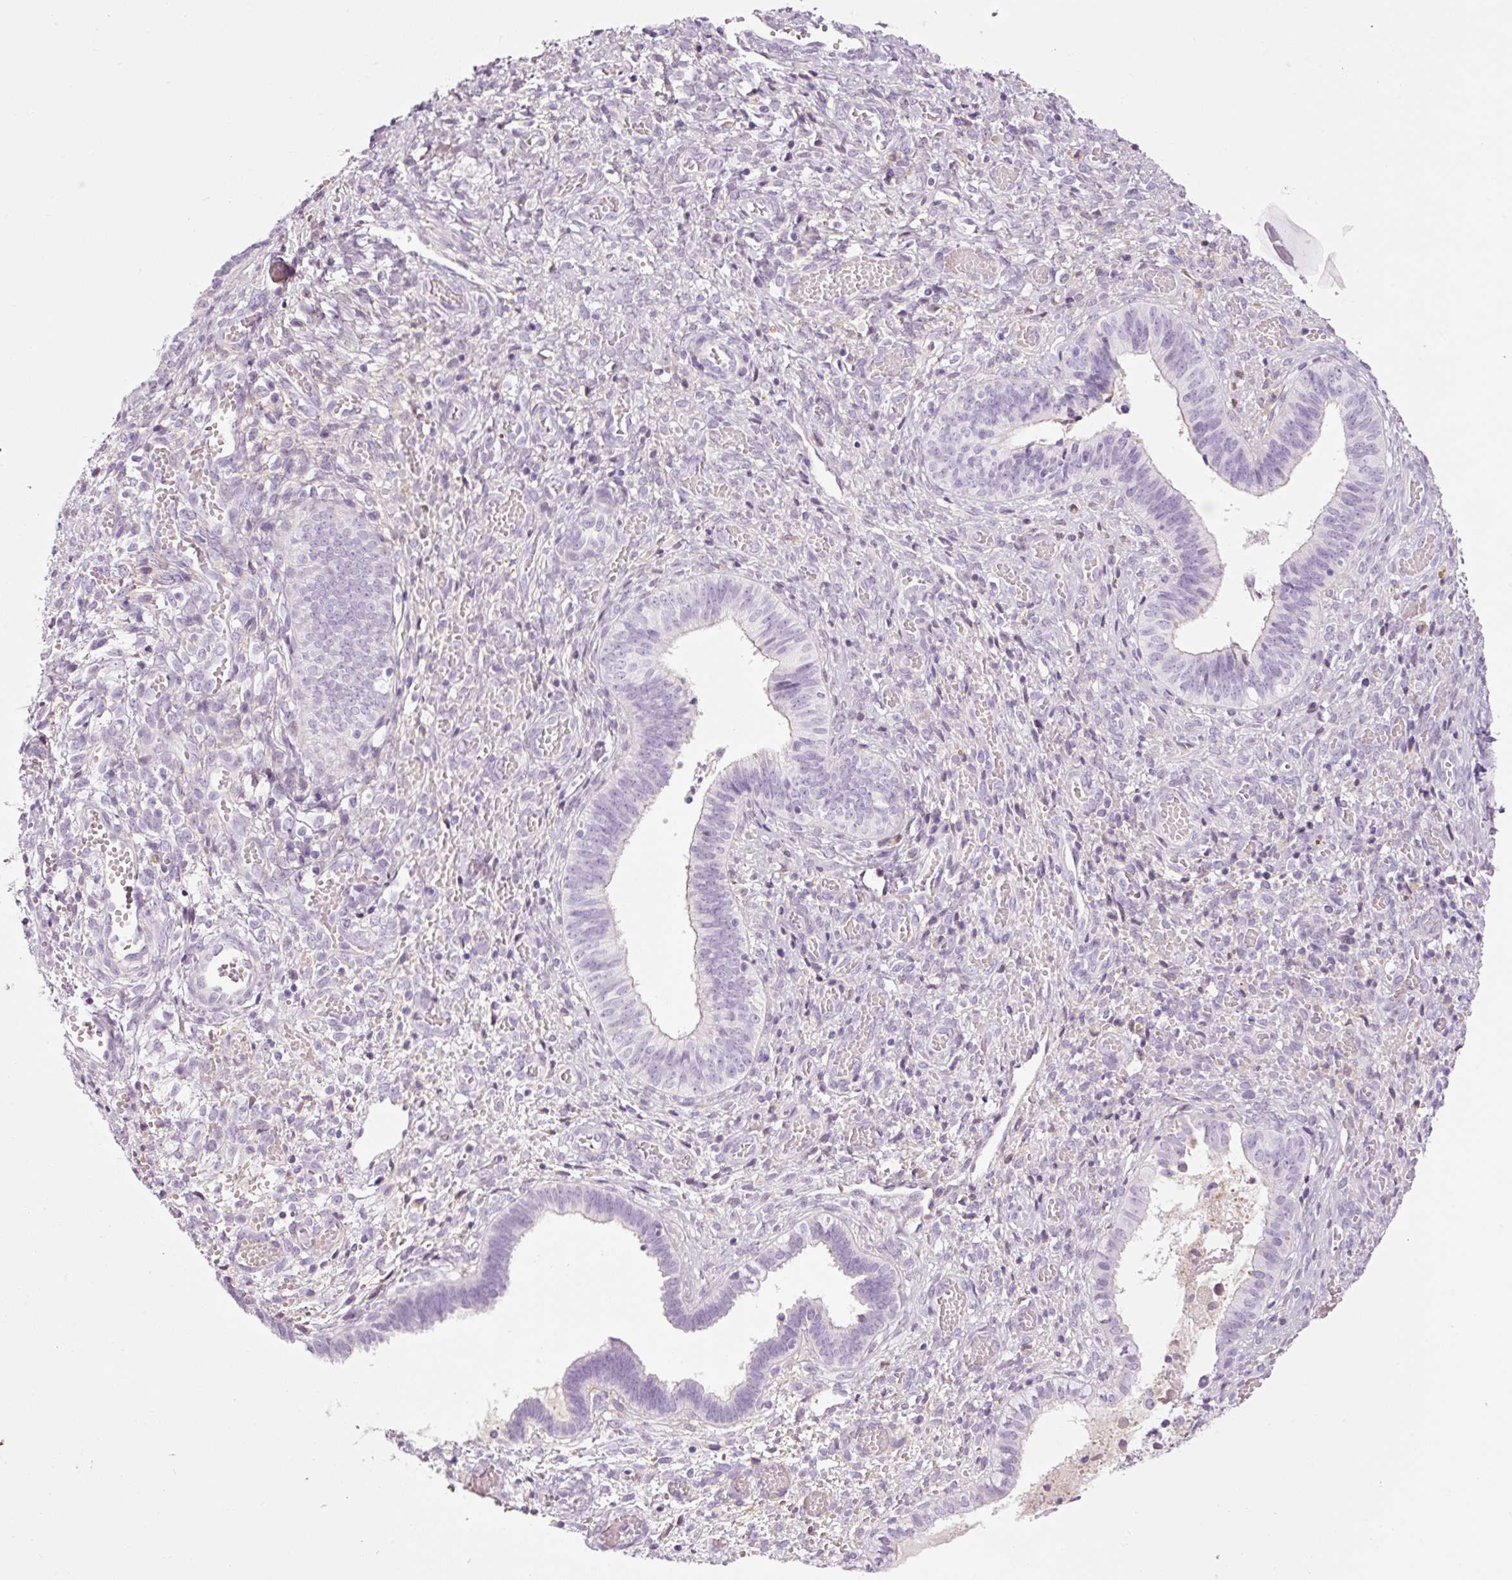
{"staining": {"intensity": "negative", "quantity": "none", "location": "none"}, "tissue": "cervical cancer", "cell_type": "Tumor cells", "image_type": "cancer", "snomed": [{"axis": "morphology", "description": "Squamous cell carcinoma, NOS"}, {"axis": "topography", "description": "Cervix"}], "caption": "Tumor cells are negative for protein expression in human squamous cell carcinoma (cervical).", "gene": "KLF1", "patient": {"sex": "female", "age": 59}}